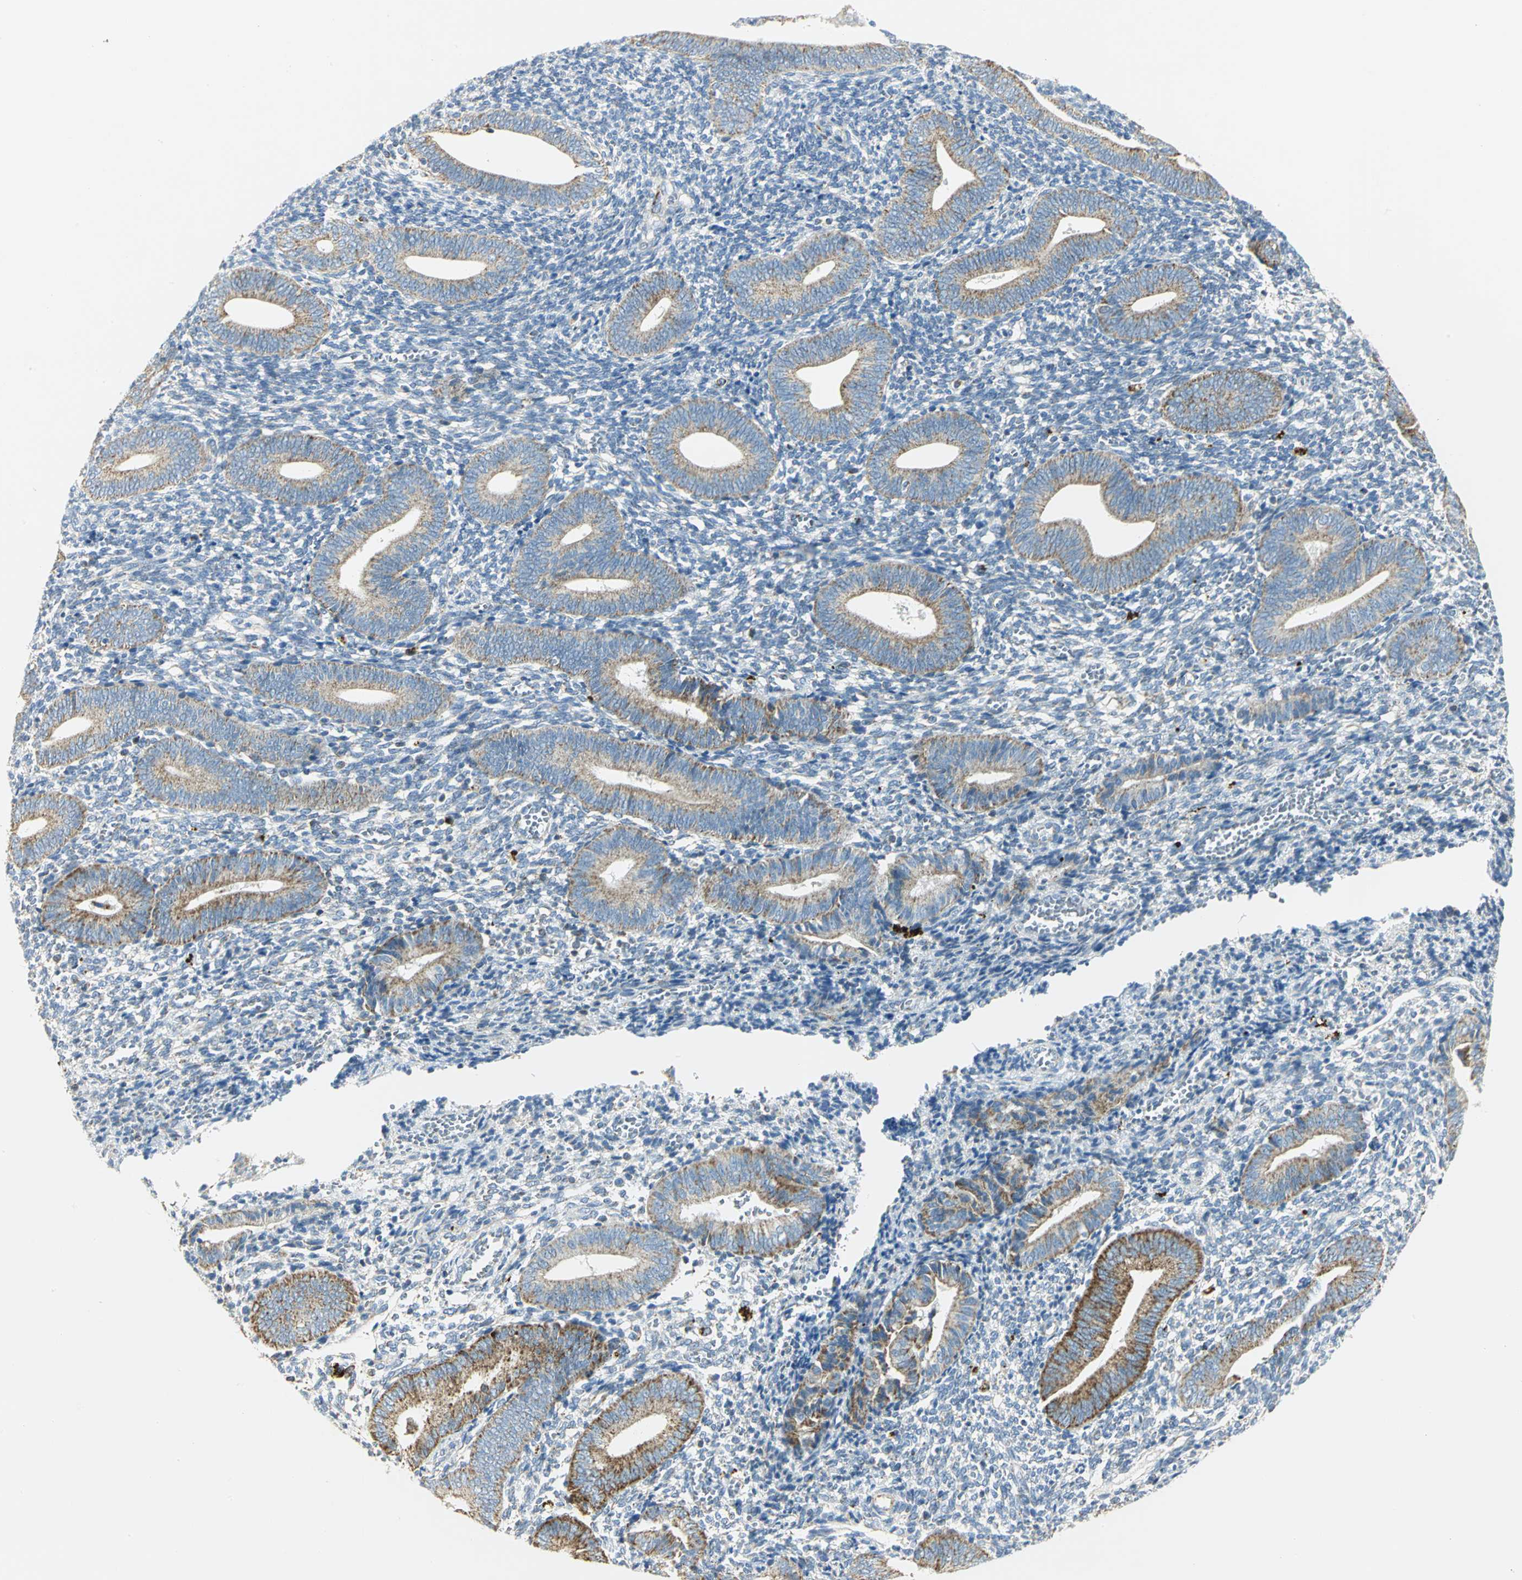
{"staining": {"intensity": "negative", "quantity": "none", "location": "none"}, "tissue": "endometrium", "cell_type": "Cells in endometrial stroma", "image_type": "normal", "snomed": [{"axis": "morphology", "description": "Normal tissue, NOS"}, {"axis": "topography", "description": "Uterus"}, {"axis": "topography", "description": "Endometrium"}], "caption": "IHC of benign human endometrium exhibits no expression in cells in endometrial stroma.", "gene": "NTRK1", "patient": {"sex": "female", "age": 33}}